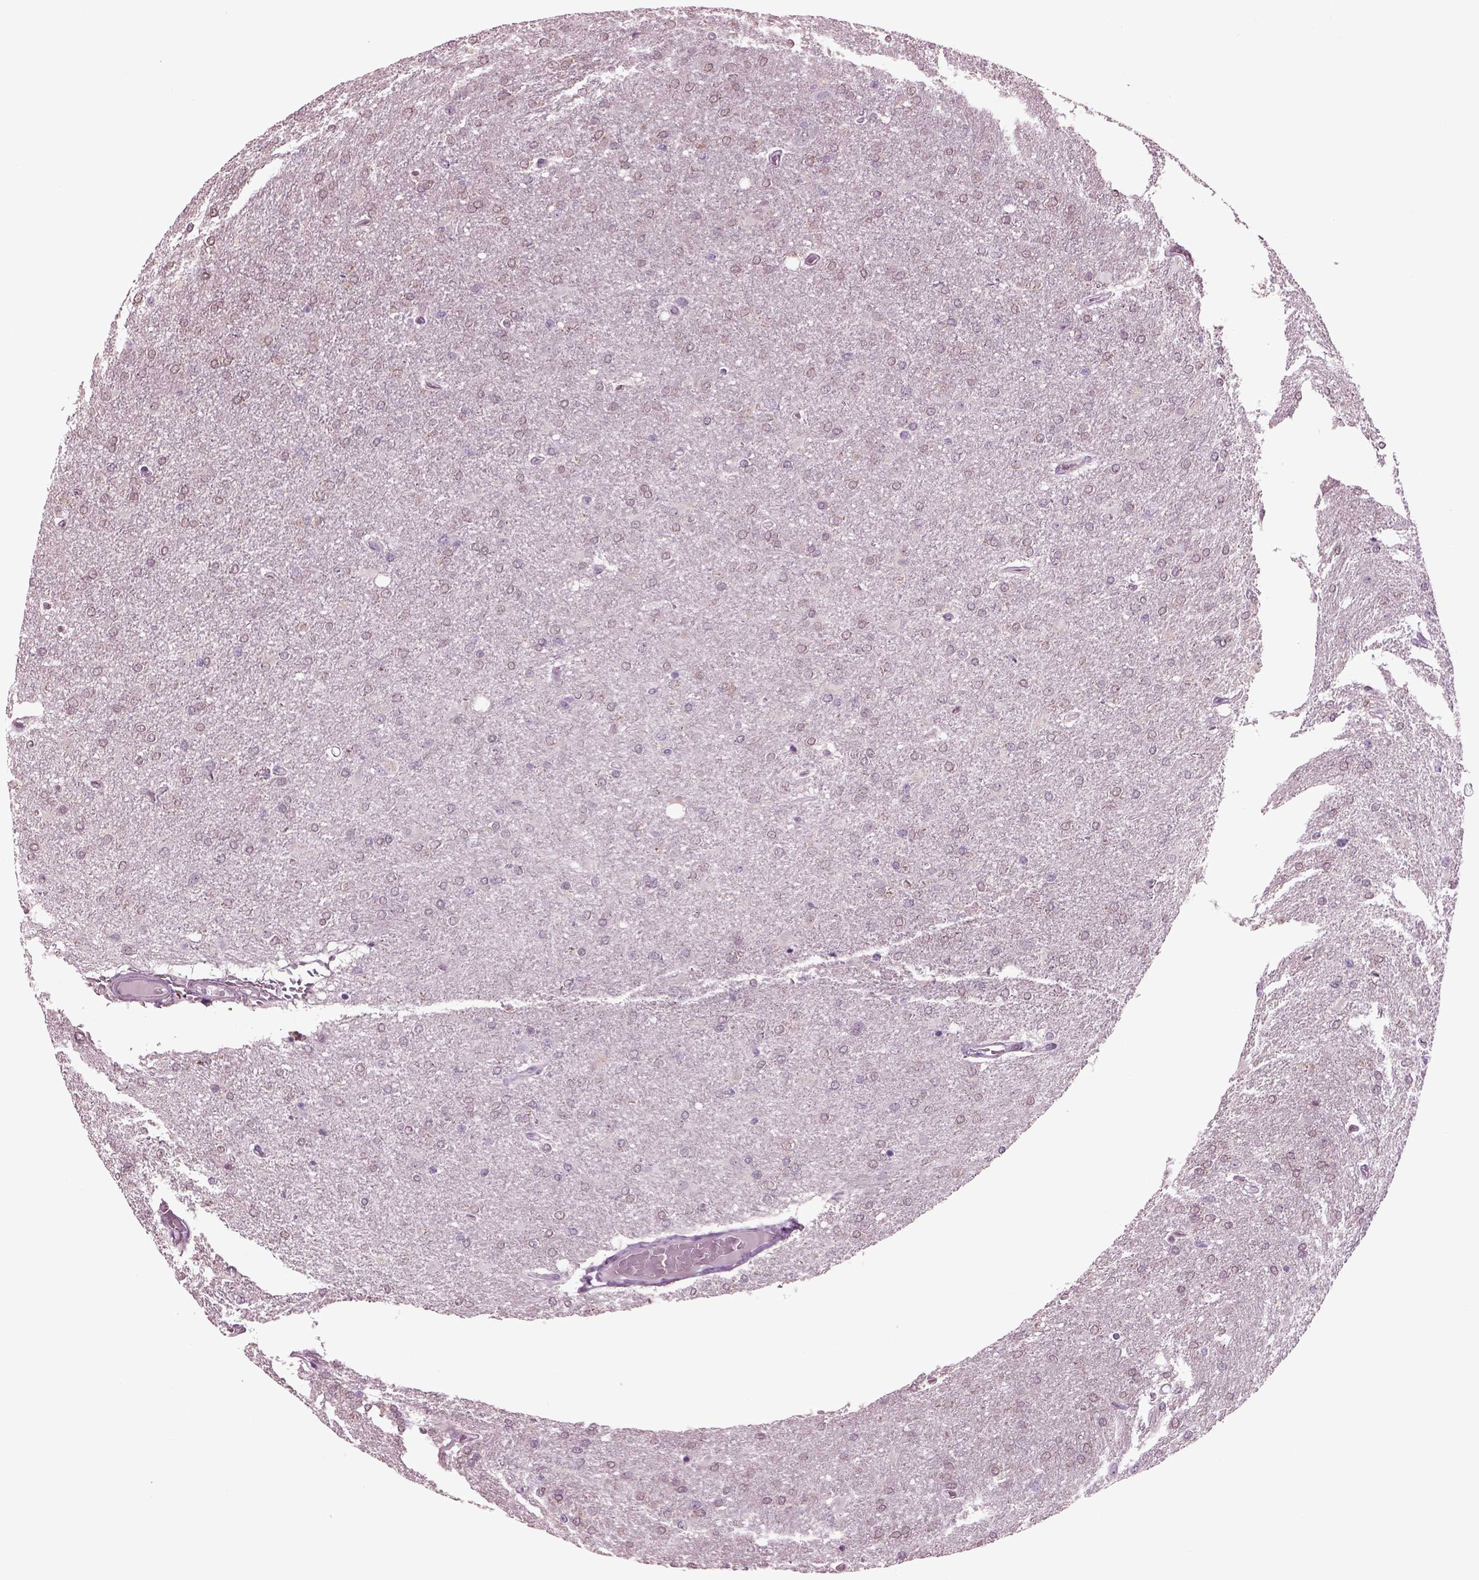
{"staining": {"intensity": "weak", "quantity": "<25%", "location": "cytoplasmic/membranous,nuclear"}, "tissue": "glioma", "cell_type": "Tumor cells", "image_type": "cancer", "snomed": [{"axis": "morphology", "description": "Glioma, malignant, High grade"}, {"axis": "topography", "description": "Cerebral cortex"}], "caption": "The IHC image has no significant positivity in tumor cells of high-grade glioma (malignant) tissue.", "gene": "TPPP2", "patient": {"sex": "male", "age": 70}}